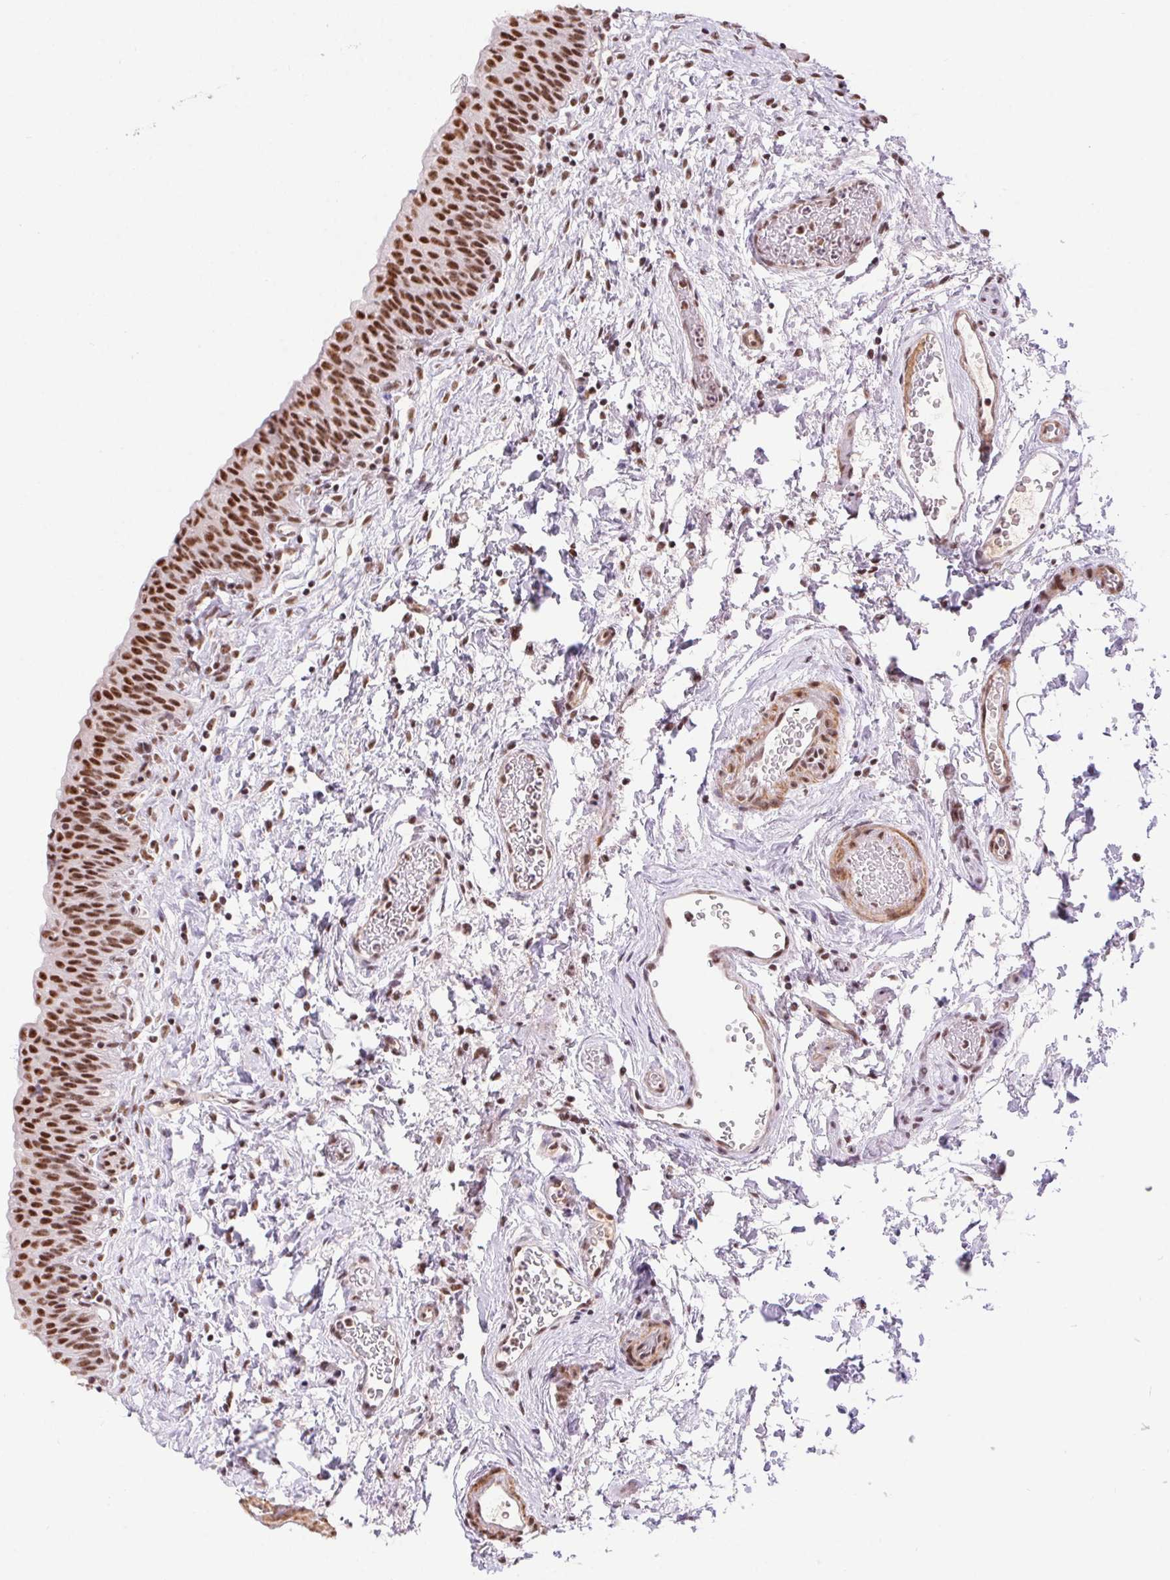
{"staining": {"intensity": "strong", "quantity": ">75%", "location": "nuclear"}, "tissue": "urinary bladder", "cell_type": "Urothelial cells", "image_type": "normal", "snomed": [{"axis": "morphology", "description": "Normal tissue, NOS"}, {"axis": "topography", "description": "Urinary bladder"}], "caption": "Human urinary bladder stained with a brown dye reveals strong nuclear positive positivity in approximately >75% of urothelial cells.", "gene": "DDX17", "patient": {"sex": "male", "age": 56}}